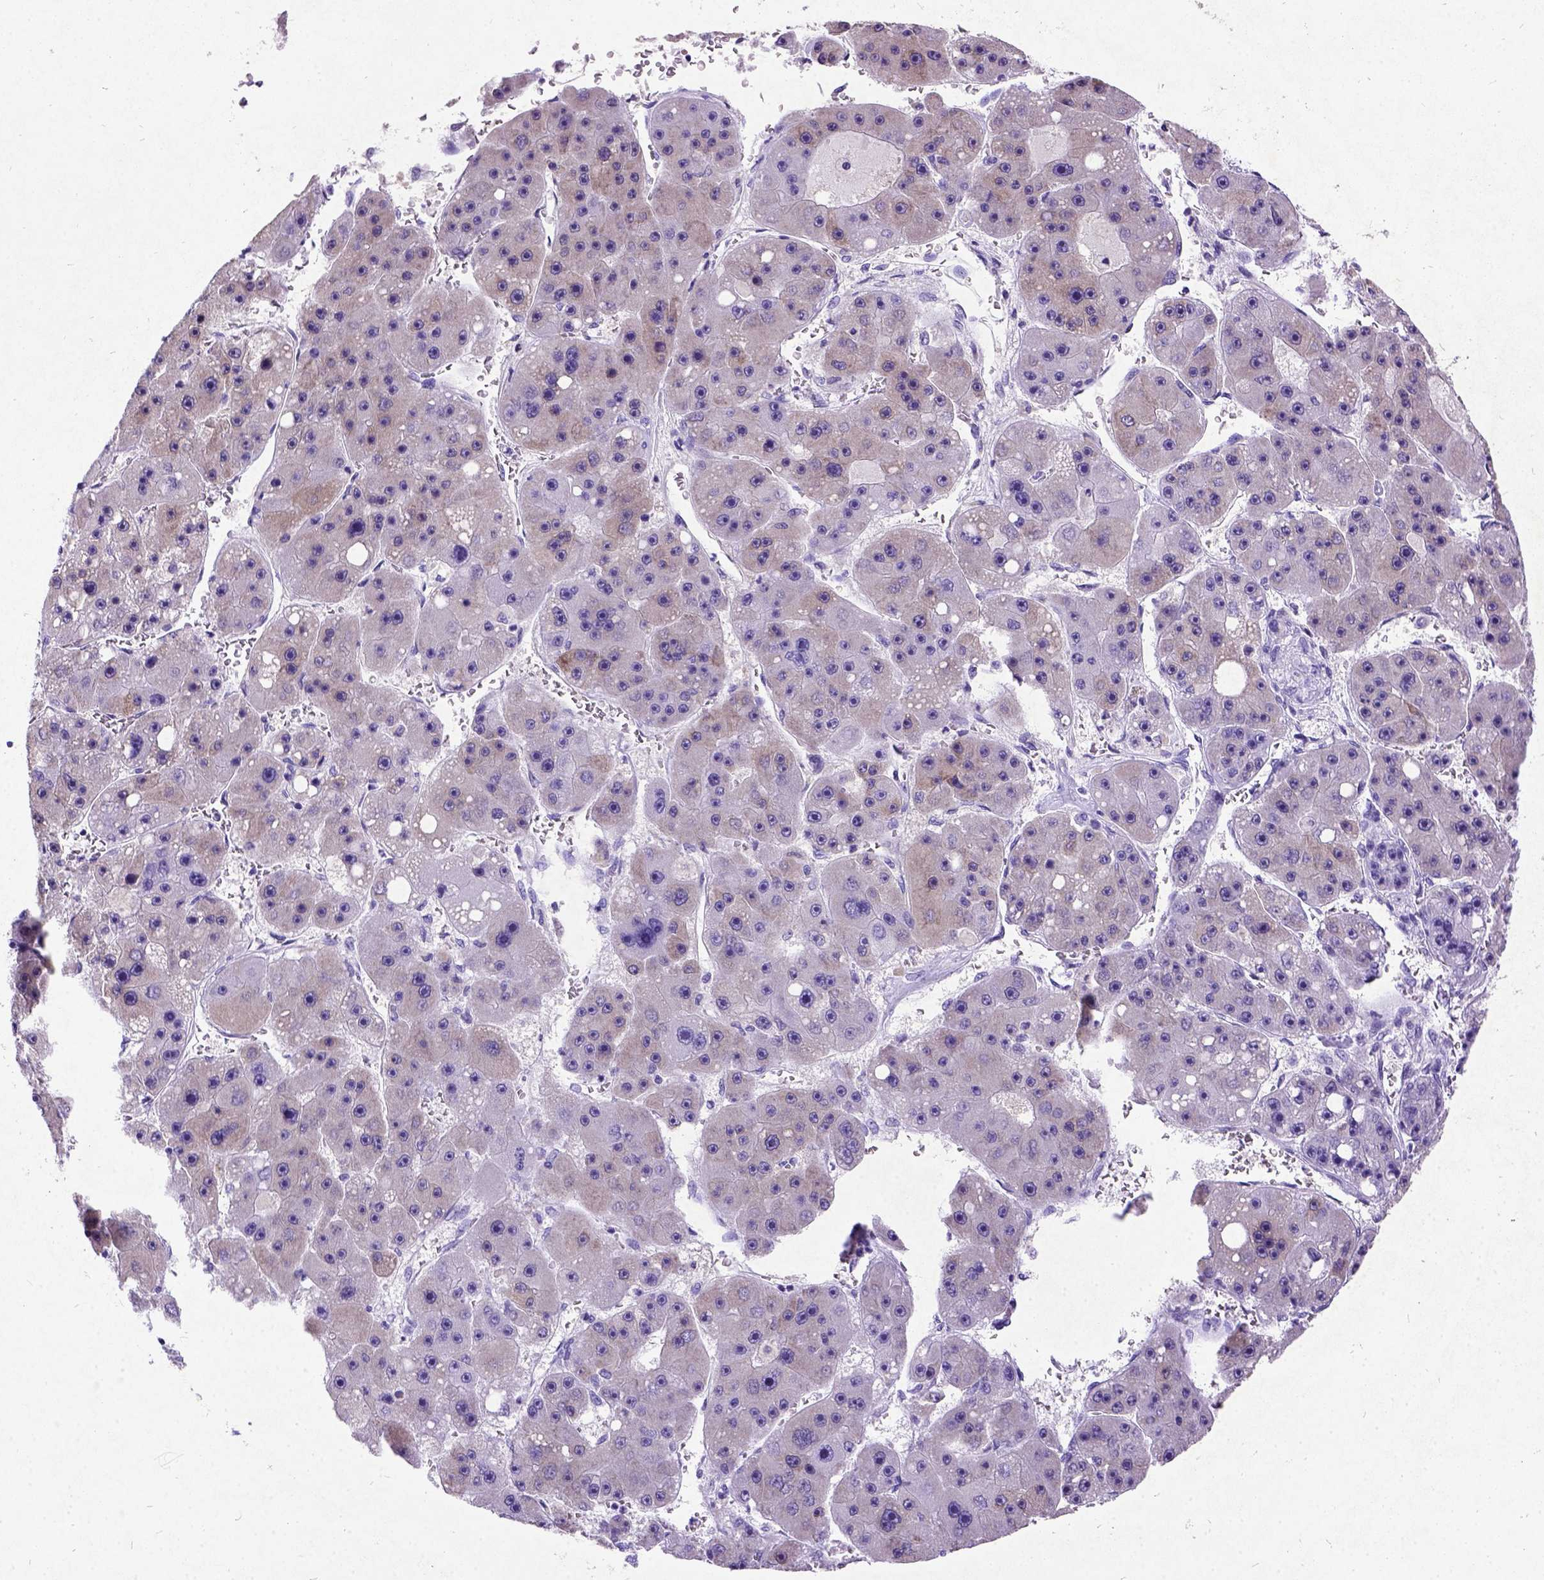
{"staining": {"intensity": "weak", "quantity": "25%-75%", "location": "cytoplasmic/membranous"}, "tissue": "liver cancer", "cell_type": "Tumor cells", "image_type": "cancer", "snomed": [{"axis": "morphology", "description": "Carcinoma, Hepatocellular, NOS"}, {"axis": "topography", "description": "Liver"}], "caption": "Immunohistochemical staining of human liver cancer (hepatocellular carcinoma) exhibits low levels of weak cytoplasmic/membranous protein positivity in approximately 25%-75% of tumor cells.", "gene": "NEUROD4", "patient": {"sex": "female", "age": 61}}